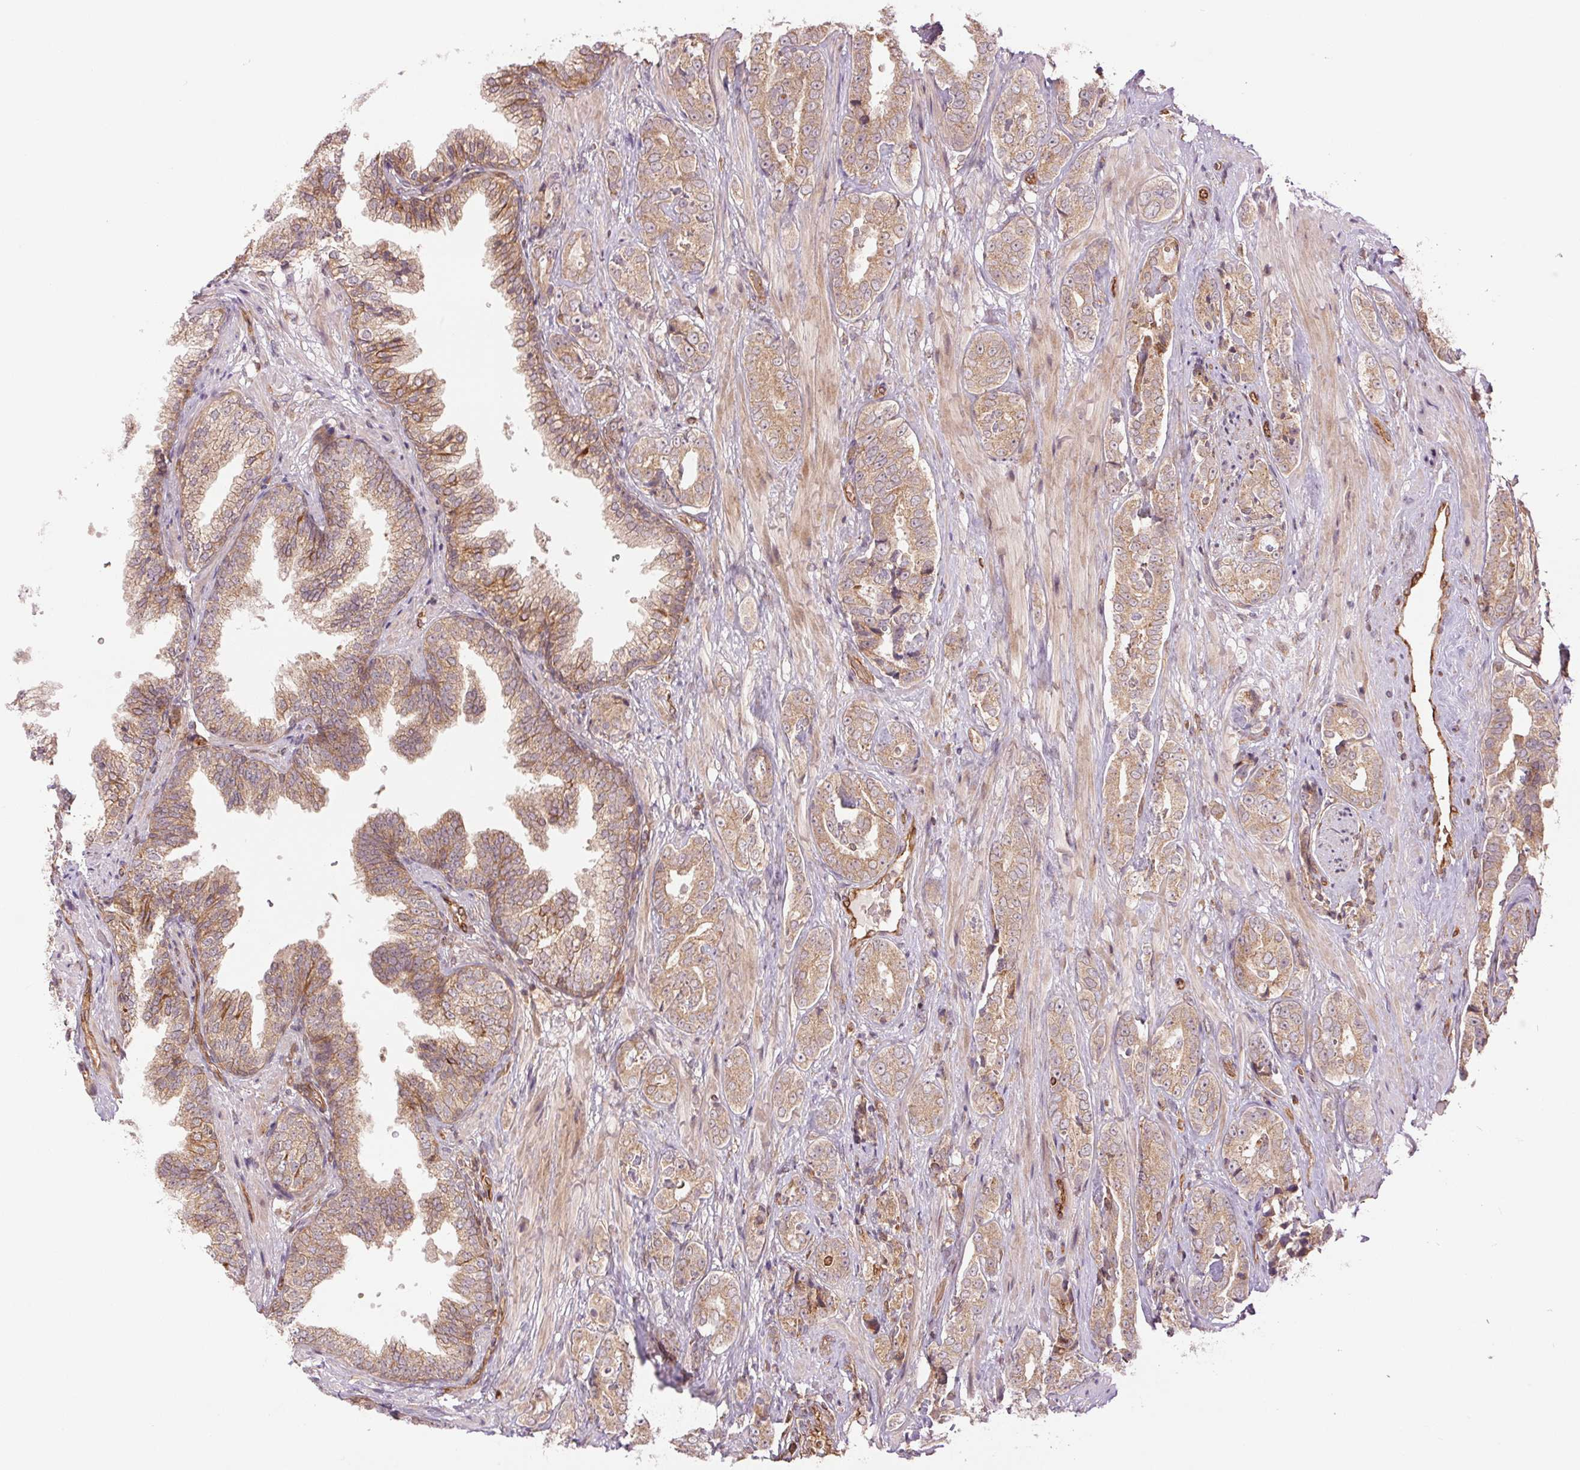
{"staining": {"intensity": "weak", "quantity": ">75%", "location": "cytoplasmic/membranous"}, "tissue": "prostate cancer", "cell_type": "Tumor cells", "image_type": "cancer", "snomed": [{"axis": "morphology", "description": "Adenocarcinoma, High grade"}, {"axis": "topography", "description": "Prostate"}], "caption": "Immunohistochemical staining of human adenocarcinoma (high-grade) (prostate) exhibits low levels of weak cytoplasmic/membranous protein positivity in about >75% of tumor cells. Nuclei are stained in blue.", "gene": "STARD7", "patient": {"sex": "male", "age": 71}}